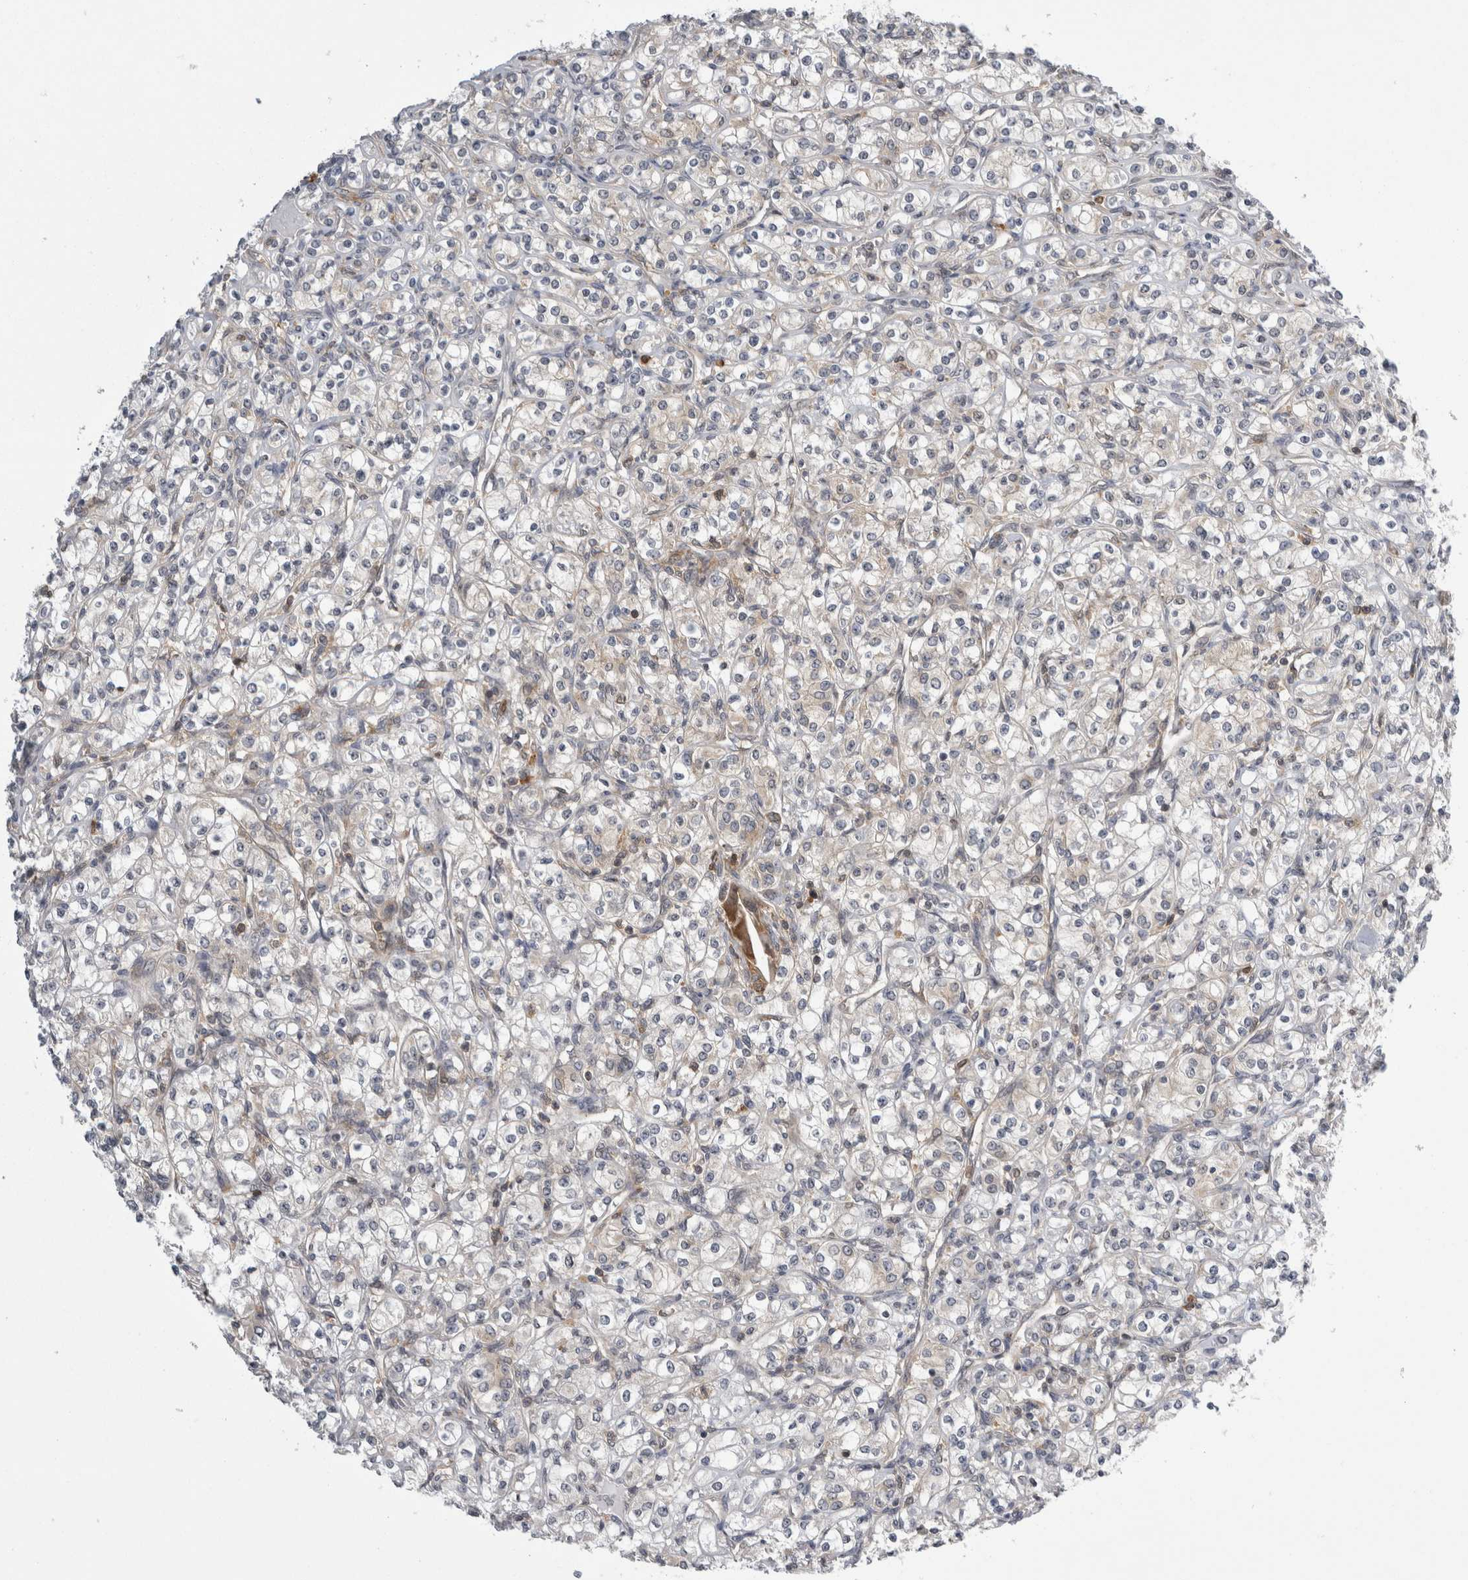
{"staining": {"intensity": "negative", "quantity": "none", "location": "none"}, "tissue": "renal cancer", "cell_type": "Tumor cells", "image_type": "cancer", "snomed": [{"axis": "morphology", "description": "Adenocarcinoma, NOS"}, {"axis": "topography", "description": "Kidney"}], "caption": "The image shows no significant staining in tumor cells of renal cancer (adenocarcinoma).", "gene": "CACYBP", "patient": {"sex": "male", "age": 77}}